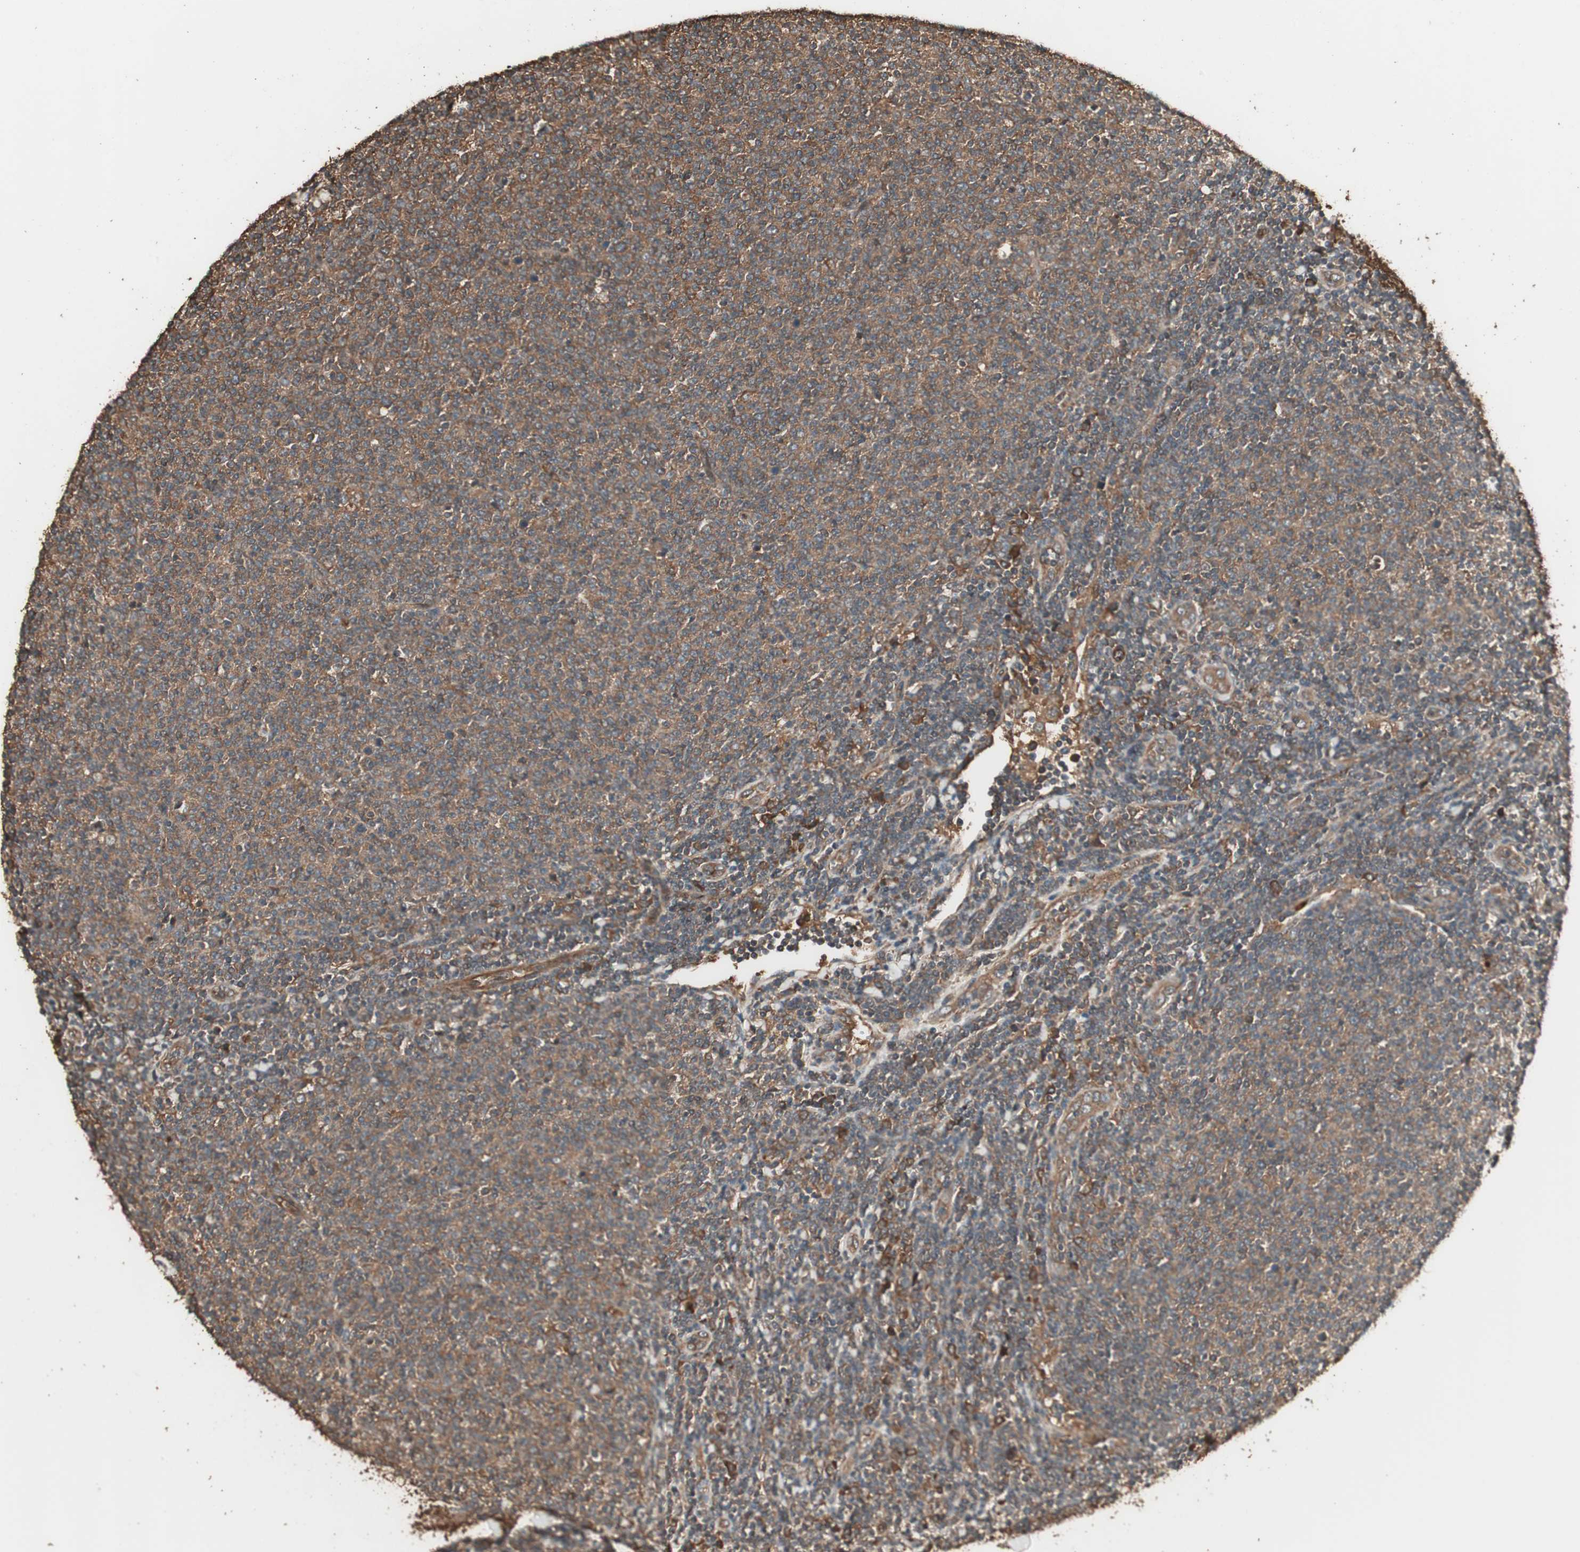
{"staining": {"intensity": "moderate", "quantity": ">75%", "location": "cytoplasmic/membranous"}, "tissue": "lymphoma", "cell_type": "Tumor cells", "image_type": "cancer", "snomed": [{"axis": "morphology", "description": "Malignant lymphoma, non-Hodgkin's type, Low grade"}, {"axis": "topography", "description": "Lymph node"}], "caption": "An IHC image of neoplastic tissue is shown. Protein staining in brown shows moderate cytoplasmic/membranous positivity in lymphoma within tumor cells. (DAB (3,3'-diaminobenzidine) IHC, brown staining for protein, blue staining for nuclei).", "gene": "CCN4", "patient": {"sex": "male", "age": 66}}